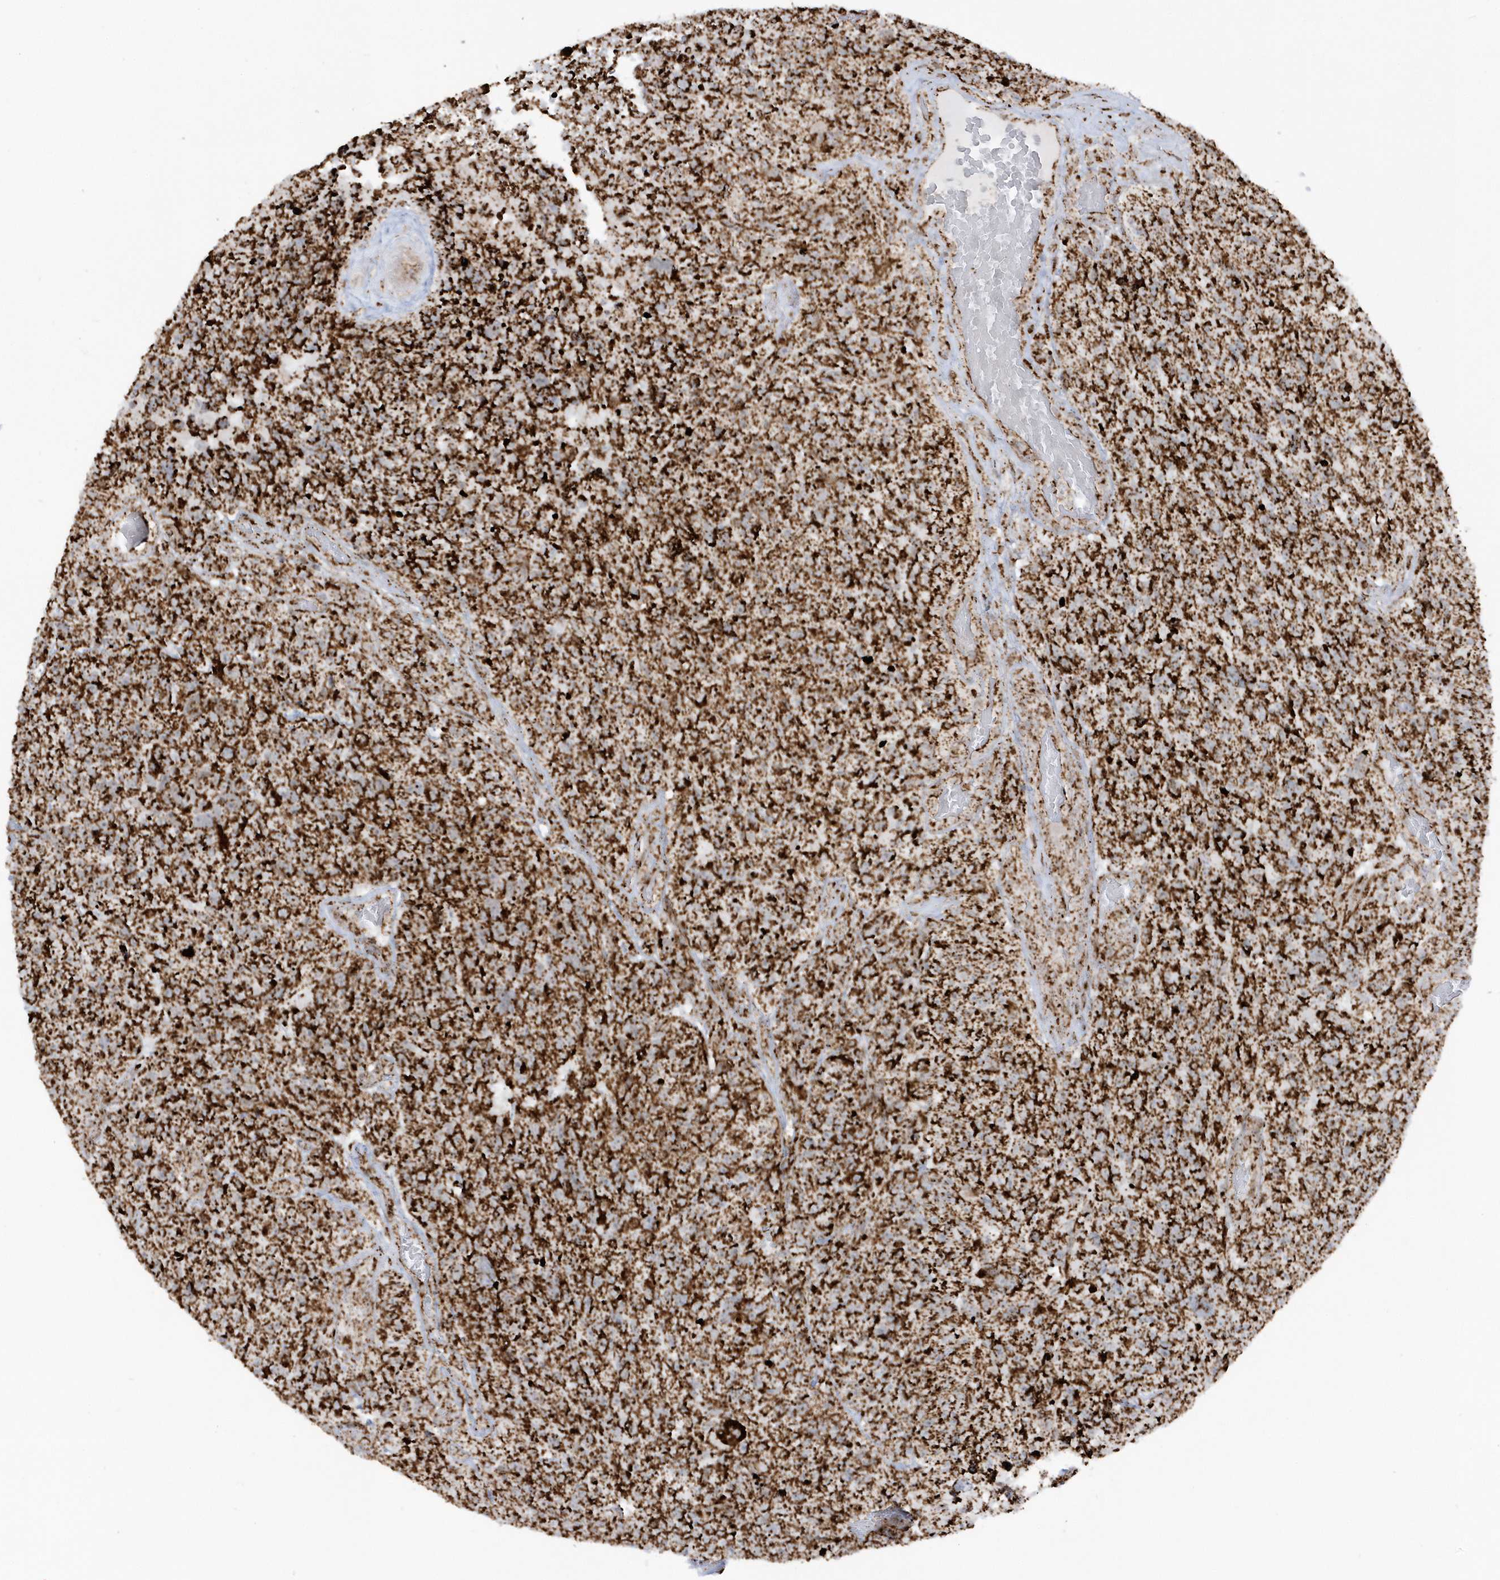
{"staining": {"intensity": "strong", "quantity": ">75%", "location": "cytoplasmic/membranous"}, "tissue": "glioma", "cell_type": "Tumor cells", "image_type": "cancer", "snomed": [{"axis": "morphology", "description": "Glioma, malignant, High grade"}, {"axis": "topography", "description": "Brain"}], "caption": "Approximately >75% of tumor cells in human malignant glioma (high-grade) demonstrate strong cytoplasmic/membranous protein staining as visualized by brown immunohistochemical staining.", "gene": "CRY2", "patient": {"sex": "male", "age": 69}}